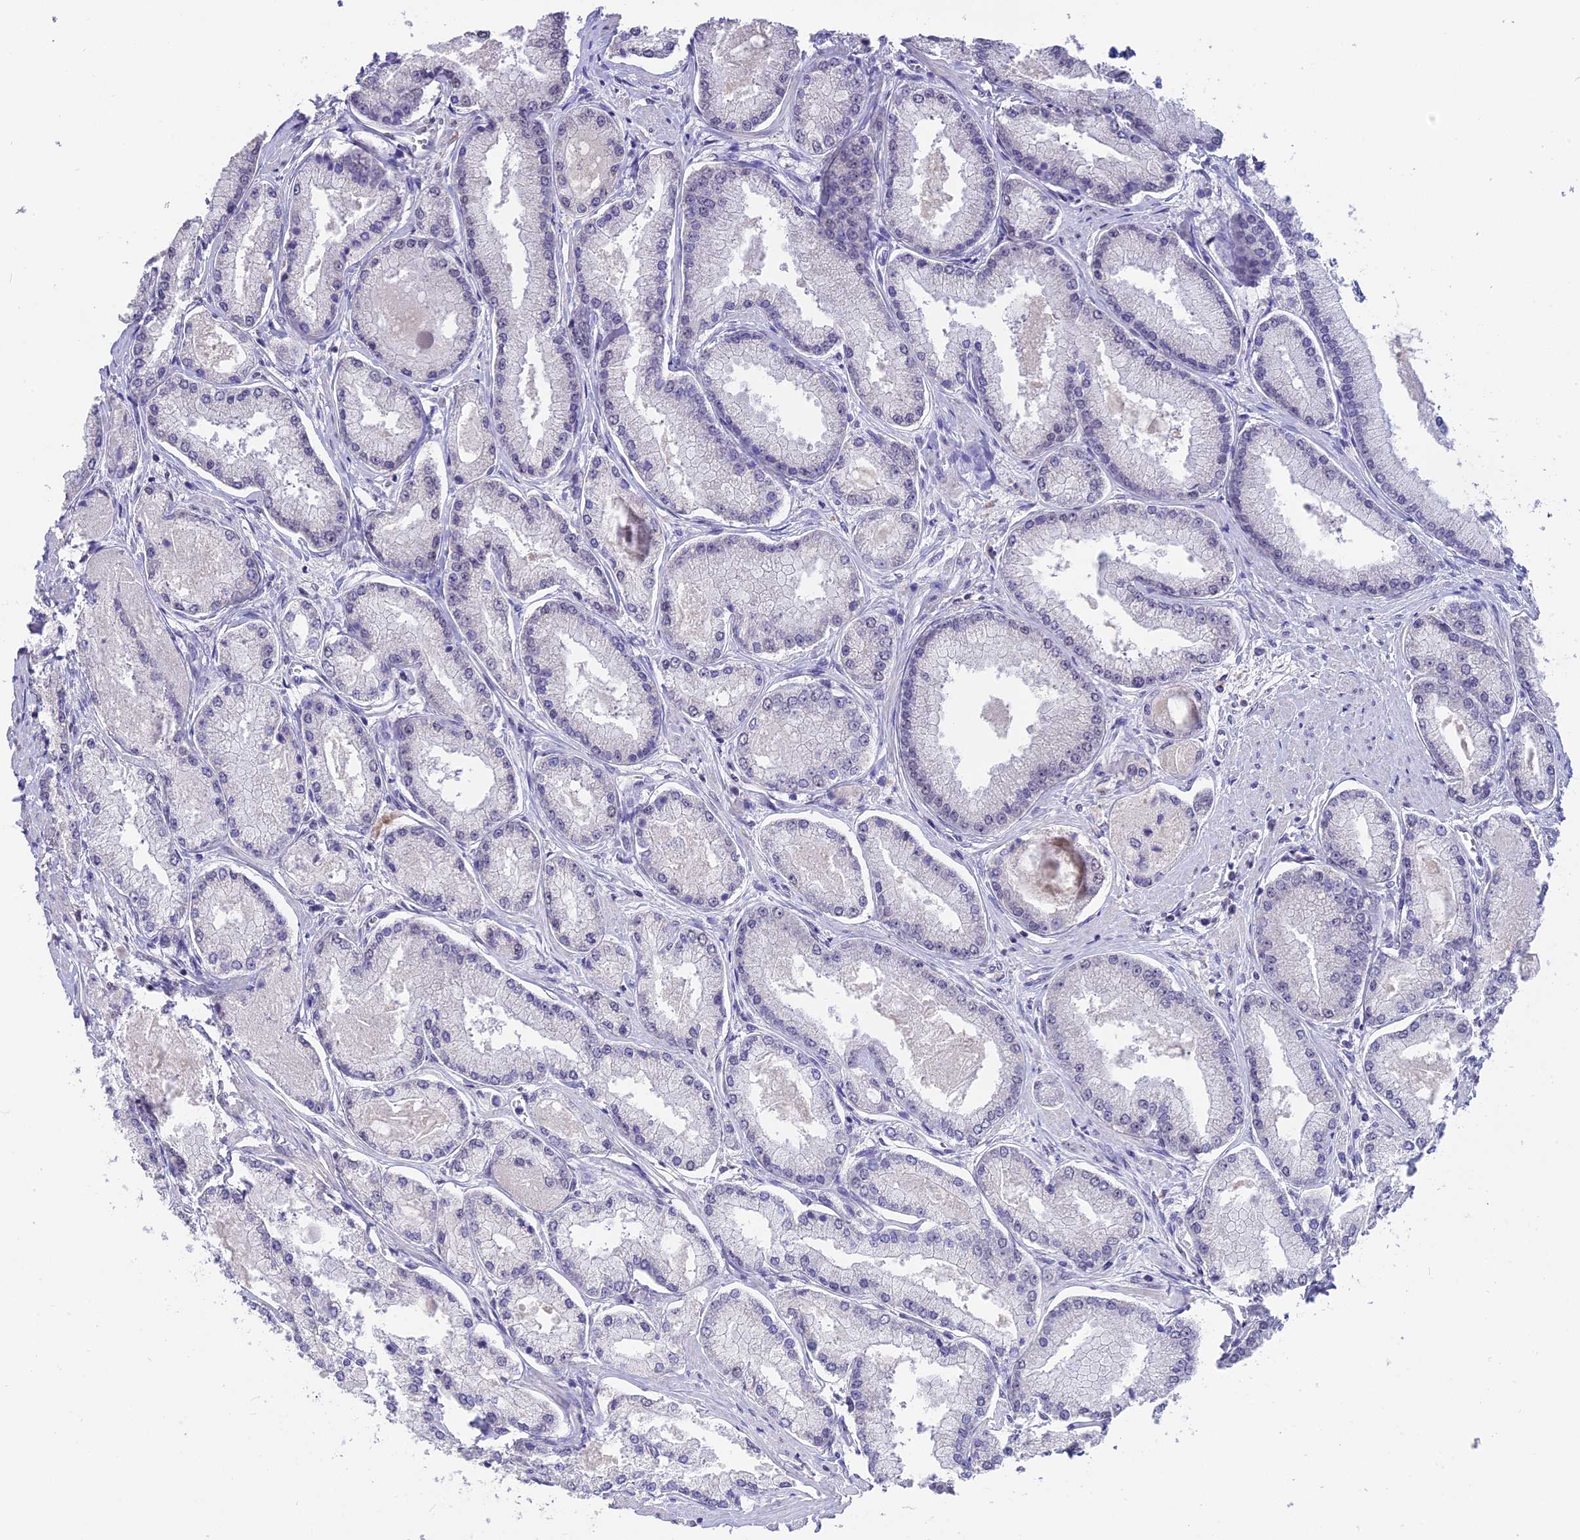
{"staining": {"intensity": "negative", "quantity": "none", "location": "none"}, "tissue": "prostate cancer", "cell_type": "Tumor cells", "image_type": "cancer", "snomed": [{"axis": "morphology", "description": "Adenocarcinoma, Low grade"}, {"axis": "topography", "description": "Prostate"}], "caption": "Protein analysis of low-grade adenocarcinoma (prostate) demonstrates no significant positivity in tumor cells. Brightfield microscopy of immunohistochemistry stained with DAB (brown) and hematoxylin (blue), captured at high magnification.", "gene": "SETD2", "patient": {"sex": "male", "age": 74}}